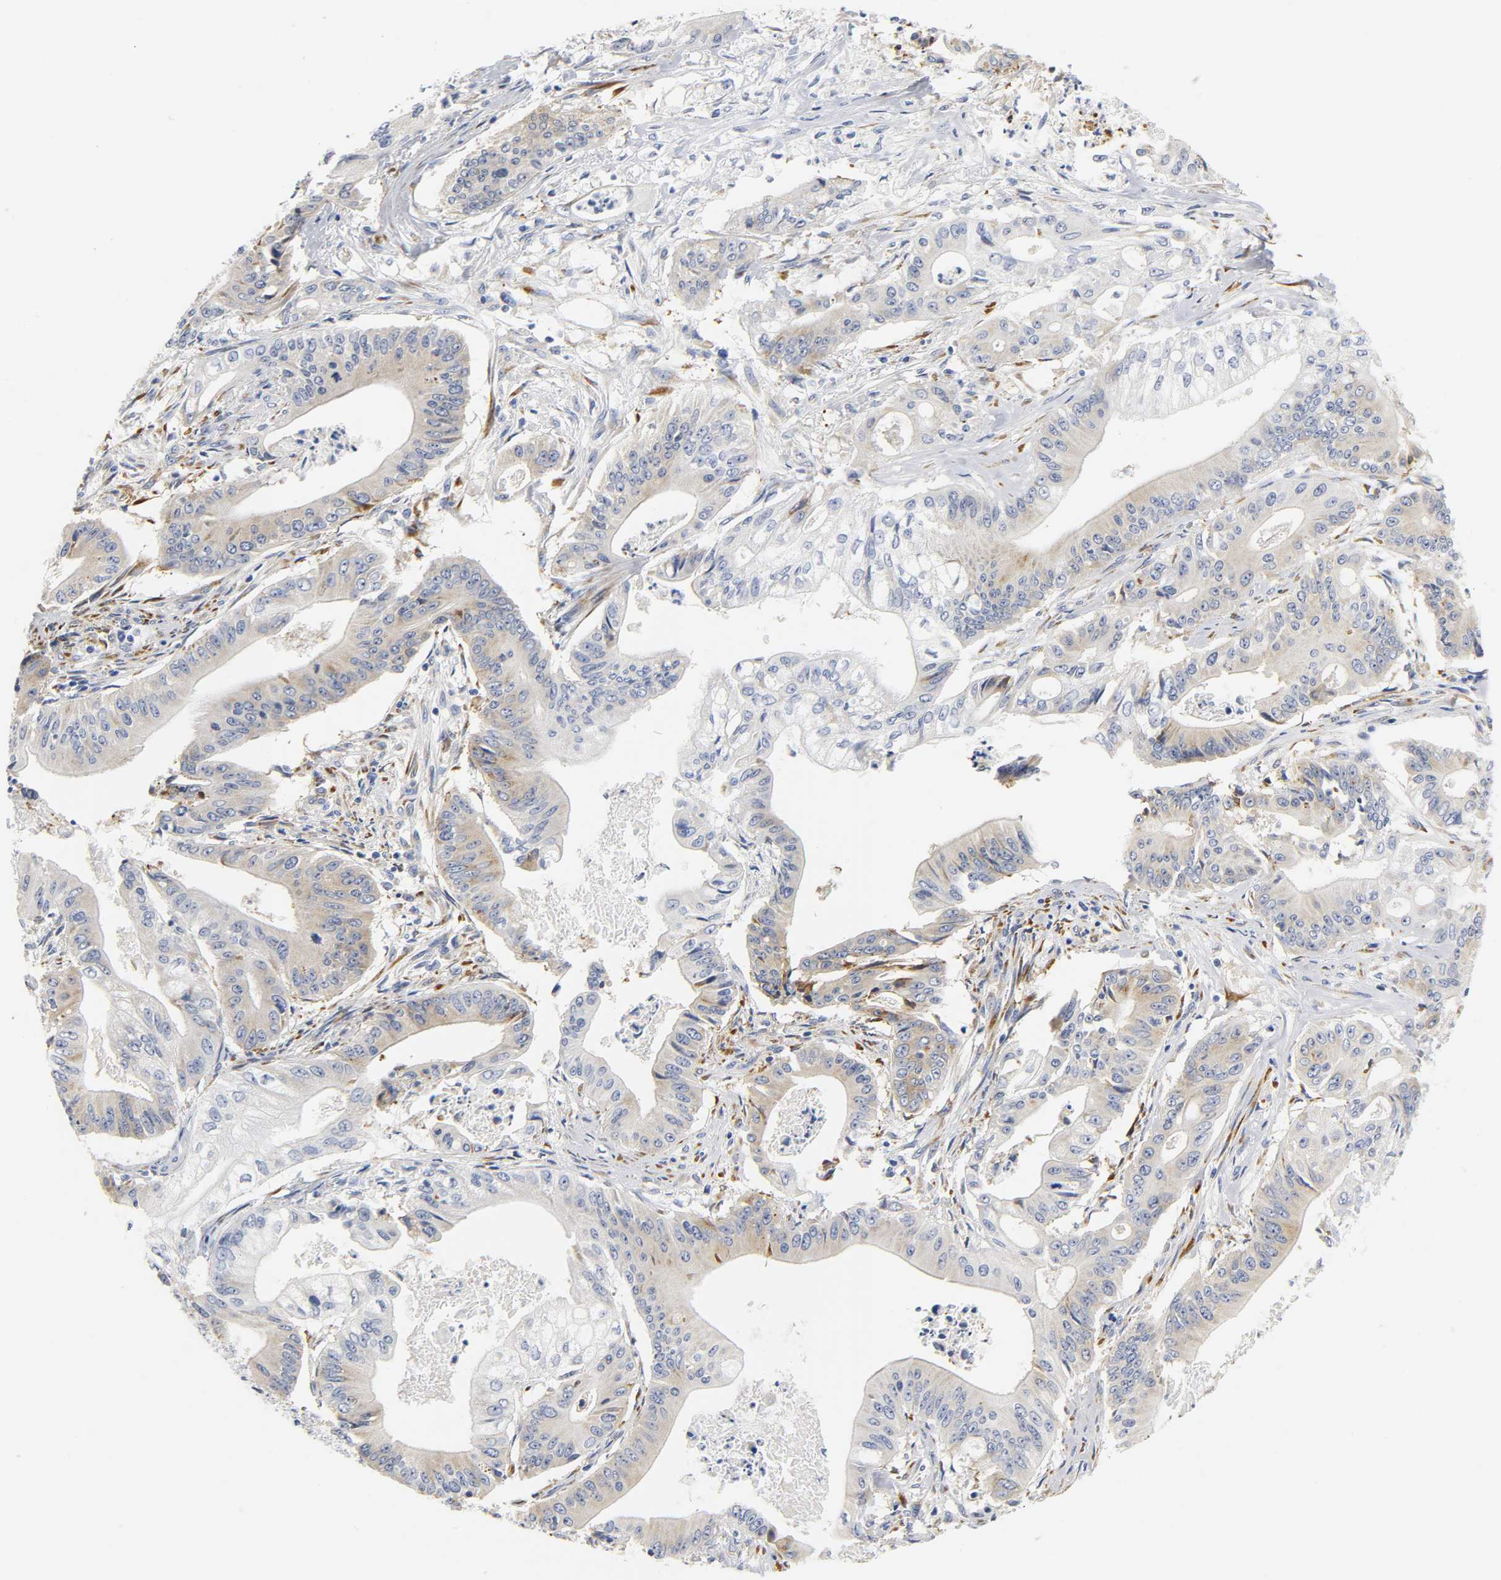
{"staining": {"intensity": "weak", "quantity": "25%-75%", "location": "cytoplasmic/membranous"}, "tissue": "pancreatic cancer", "cell_type": "Tumor cells", "image_type": "cancer", "snomed": [{"axis": "morphology", "description": "Normal tissue, NOS"}, {"axis": "topography", "description": "Lymph node"}], "caption": "Immunohistochemical staining of pancreatic cancer exhibits weak cytoplasmic/membranous protein positivity in approximately 25%-75% of tumor cells.", "gene": "REL", "patient": {"sex": "male", "age": 62}}